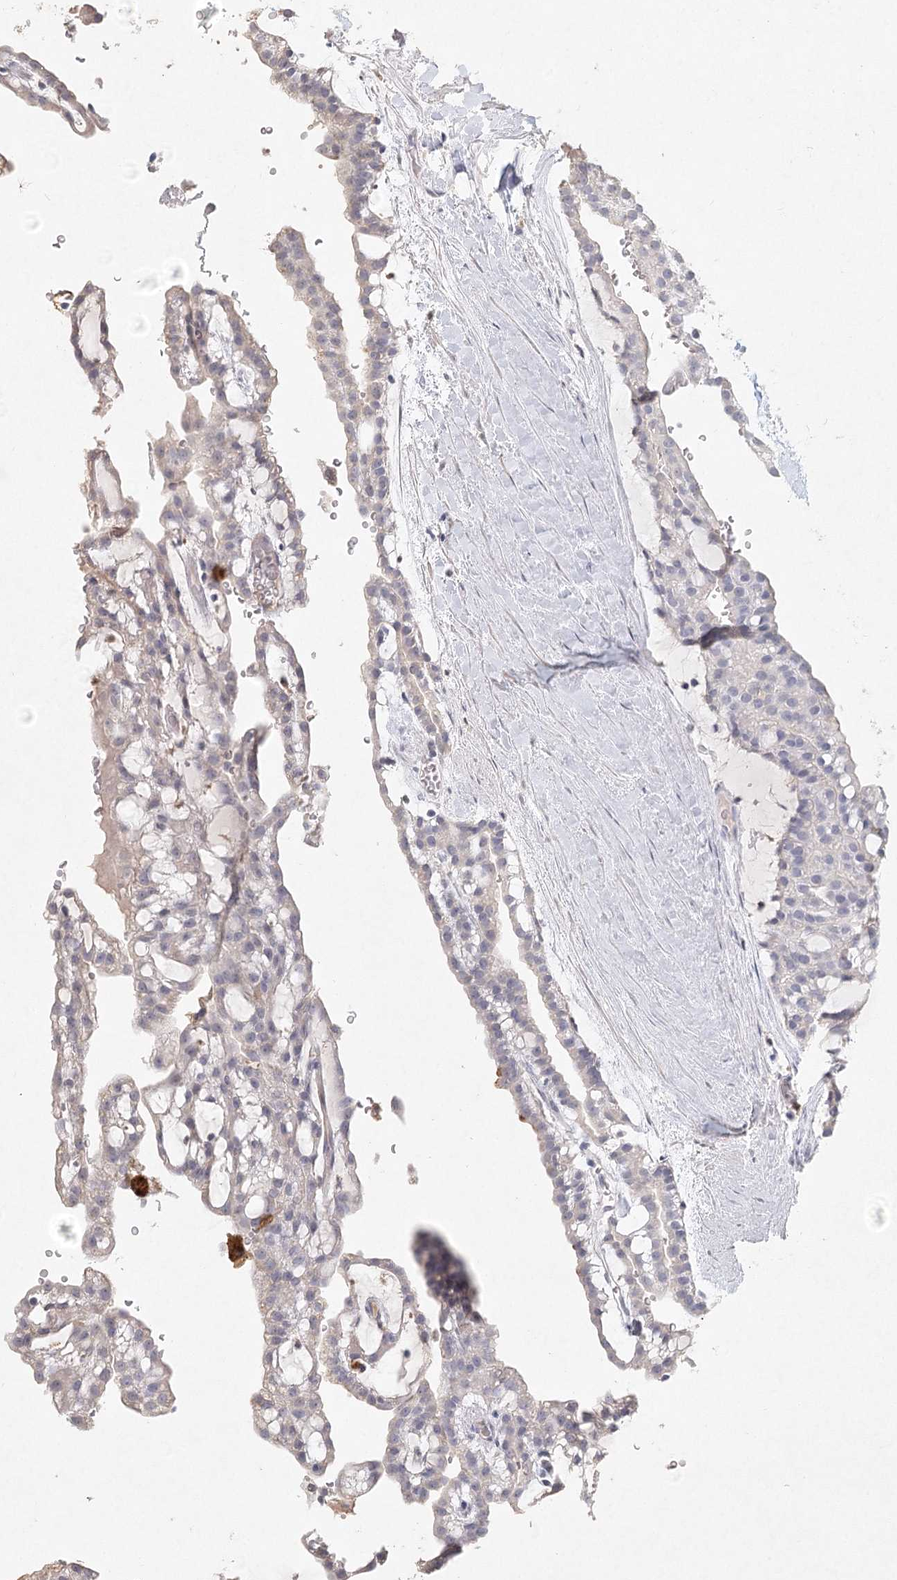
{"staining": {"intensity": "negative", "quantity": "none", "location": "none"}, "tissue": "renal cancer", "cell_type": "Tumor cells", "image_type": "cancer", "snomed": [{"axis": "morphology", "description": "Adenocarcinoma, NOS"}, {"axis": "topography", "description": "Kidney"}], "caption": "Tumor cells show no significant staining in adenocarcinoma (renal).", "gene": "ARSI", "patient": {"sex": "male", "age": 63}}